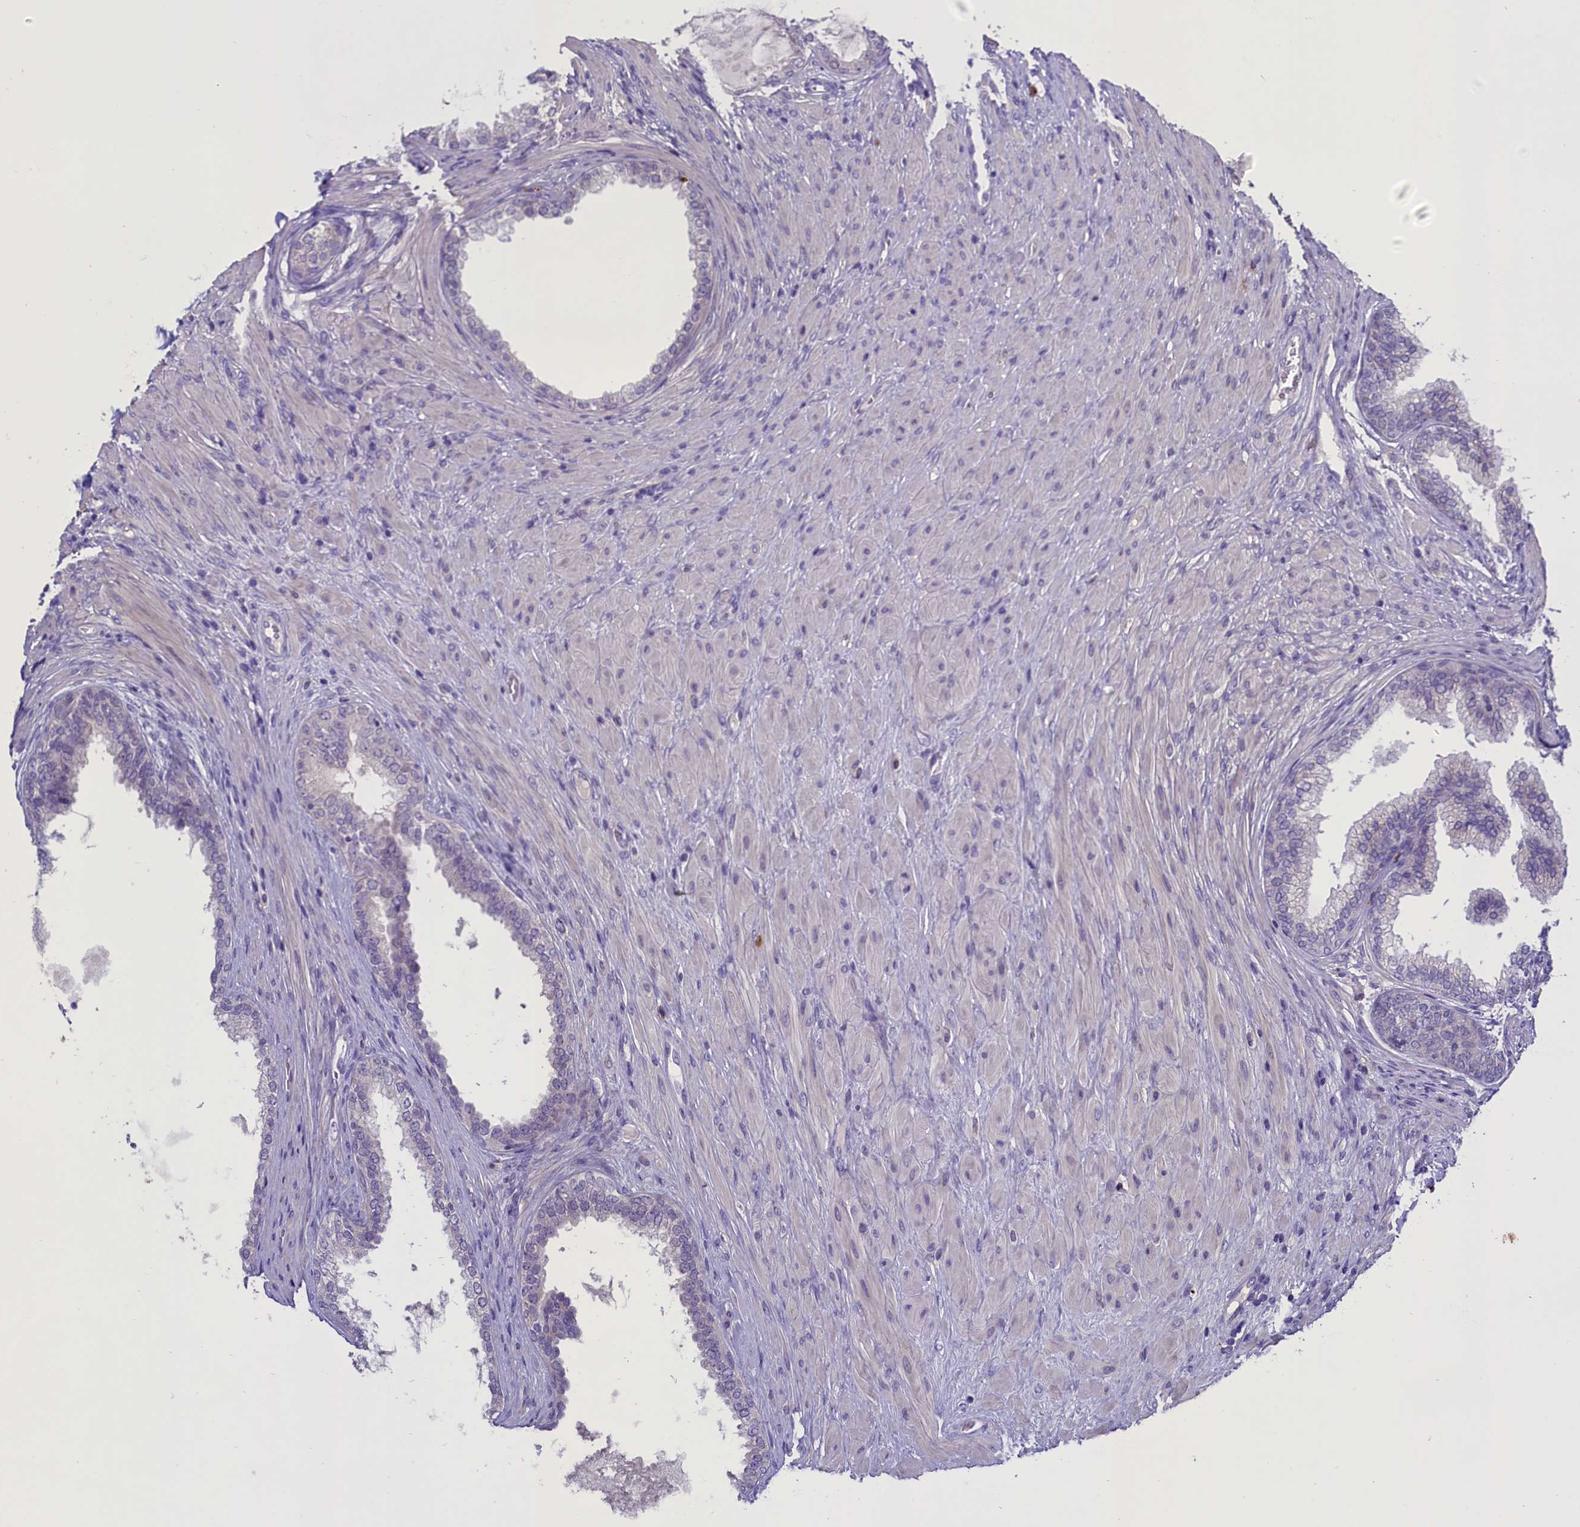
{"staining": {"intensity": "negative", "quantity": "none", "location": "none"}, "tissue": "prostate", "cell_type": "Glandular cells", "image_type": "normal", "snomed": [{"axis": "morphology", "description": "Normal tissue, NOS"}, {"axis": "topography", "description": "Prostate"}], "caption": "This image is of normal prostate stained with IHC to label a protein in brown with the nuclei are counter-stained blue. There is no positivity in glandular cells.", "gene": "ENPP6", "patient": {"sex": "male", "age": 76}}